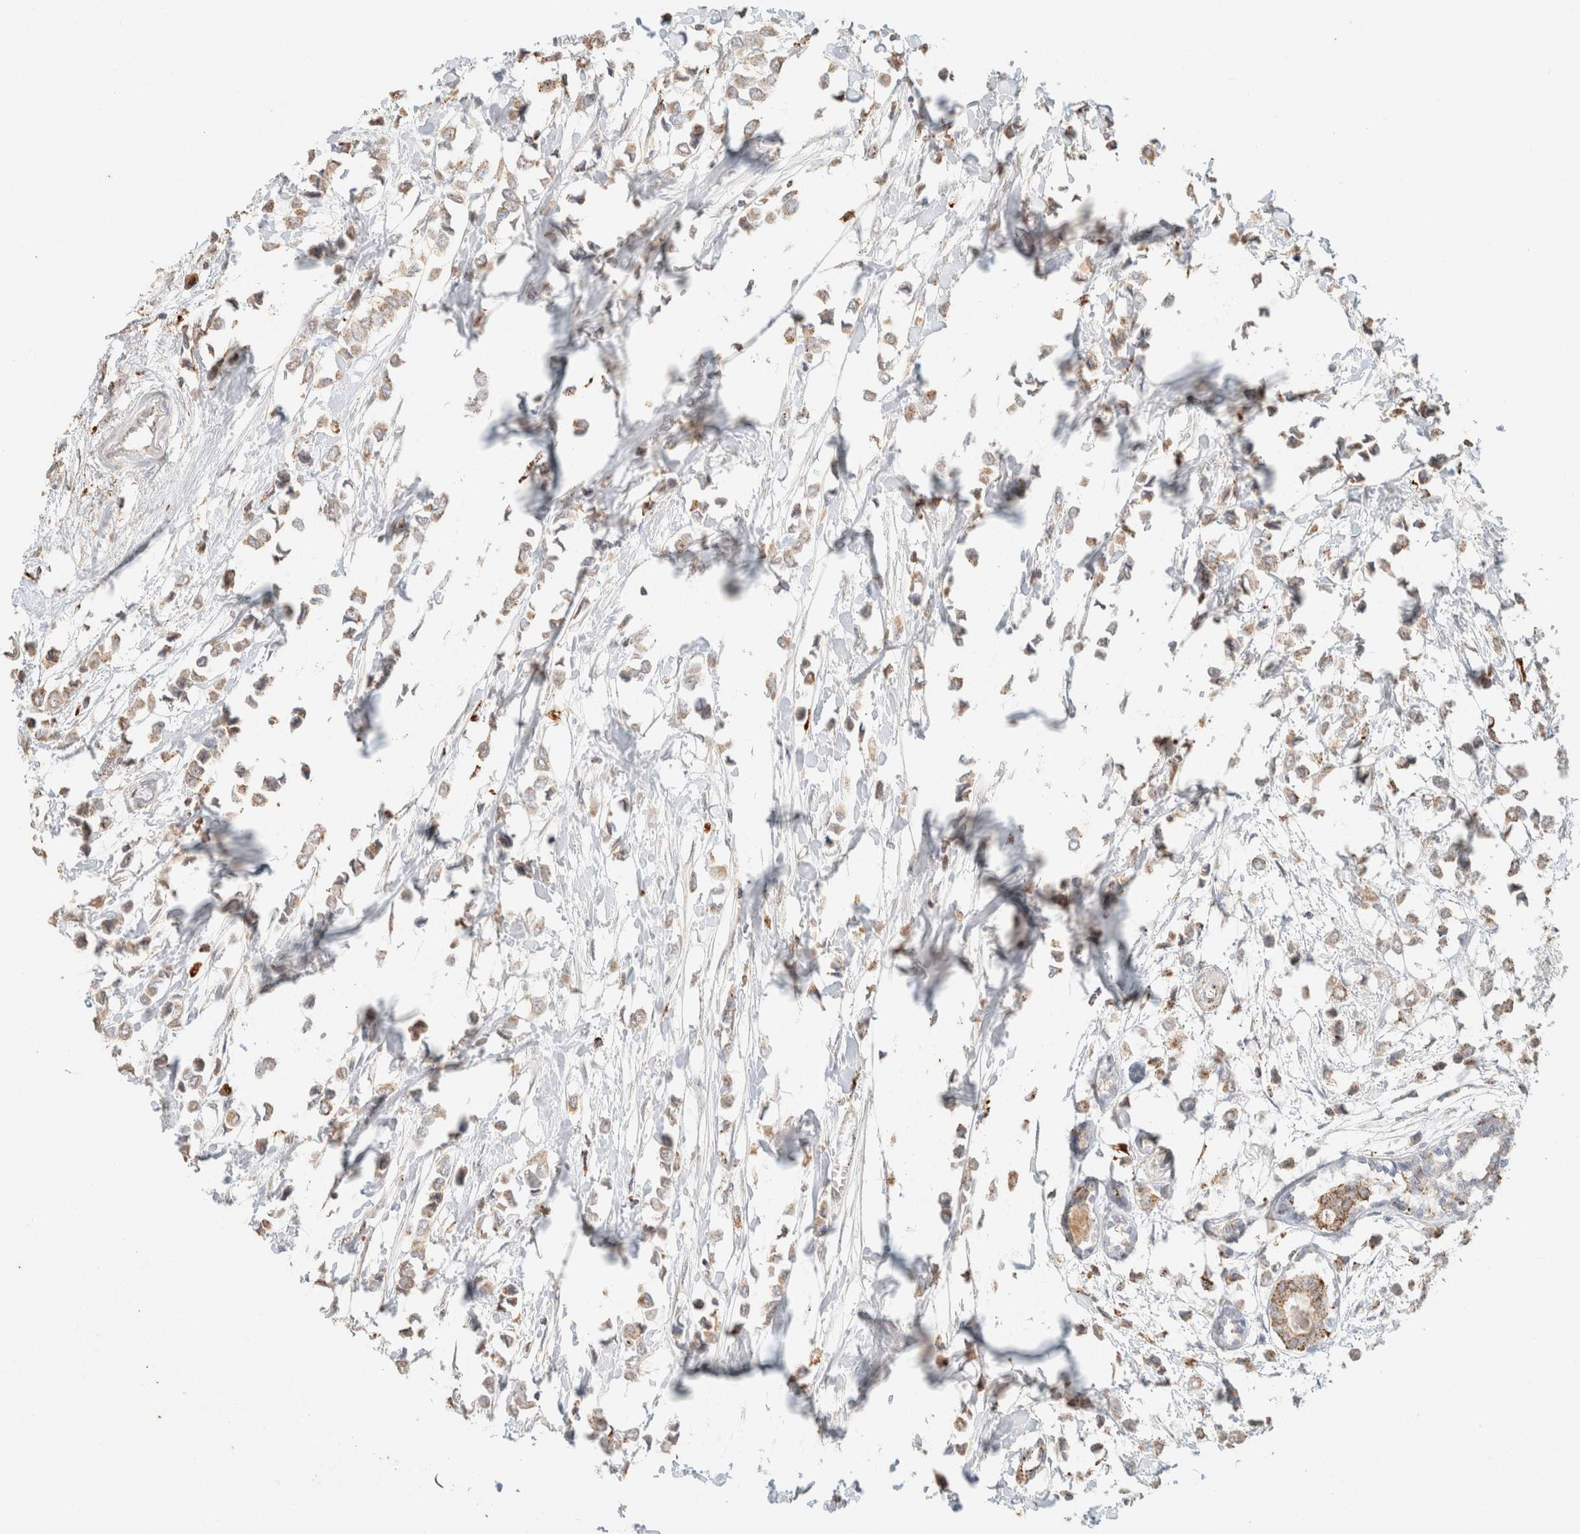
{"staining": {"intensity": "weak", "quantity": ">75%", "location": "cytoplasmic/membranous"}, "tissue": "breast cancer", "cell_type": "Tumor cells", "image_type": "cancer", "snomed": [{"axis": "morphology", "description": "Lobular carcinoma"}, {"axis": "topography", "description": "Breast"}], "caption": "The photomicrograph exhibits immunohistochemical staining of breast lobular carcinoma. There is weak cytoplasmic/membranous expression is present in approximately >75% of tumor cells. The staining was performed using DAB to visualize the protein expression in brown, while the nuclei were stained in blue with hematoxylin (Magnification: 20x).", "gene": "CTSC", "patient": {"sex": "female", "age": 51}}